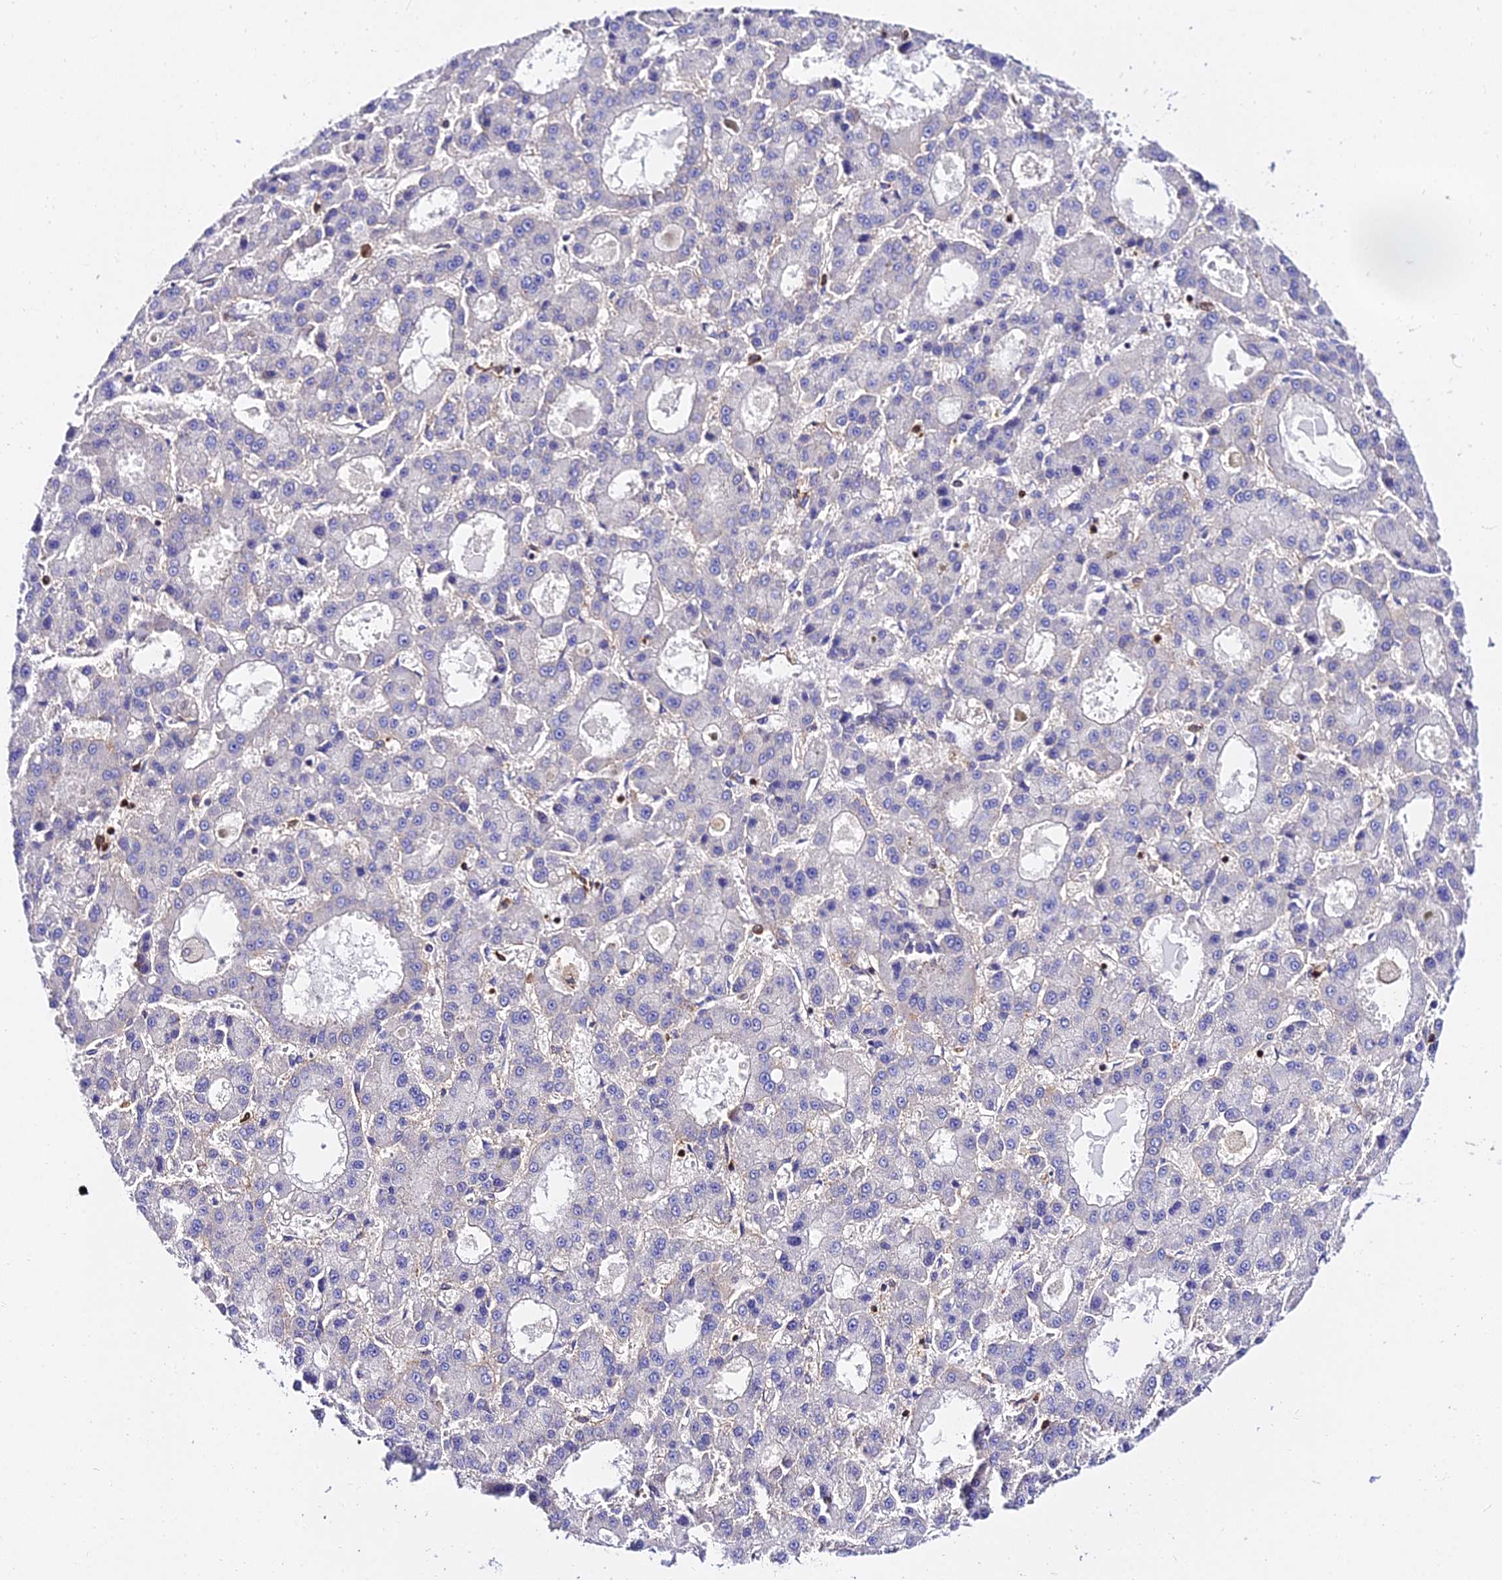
{"staining": {"intensity": "negative", "quantity": "none", "location": "none"}, "tissue": "liver cancer", "cell_type": "Tumor cells", "image_type": "cancer", "snomed": [{"axis": "morphology", "description": "Carcinoma, Hepatocellular, NOS"}, {"axis": "topography", "description": "Liver"}], "caption": "The image displays no staining of tumor cells in hepatocellular carcinoma (liver).", "gene": "CSRP1", "patient": {"sex": "male", "age": 70}}